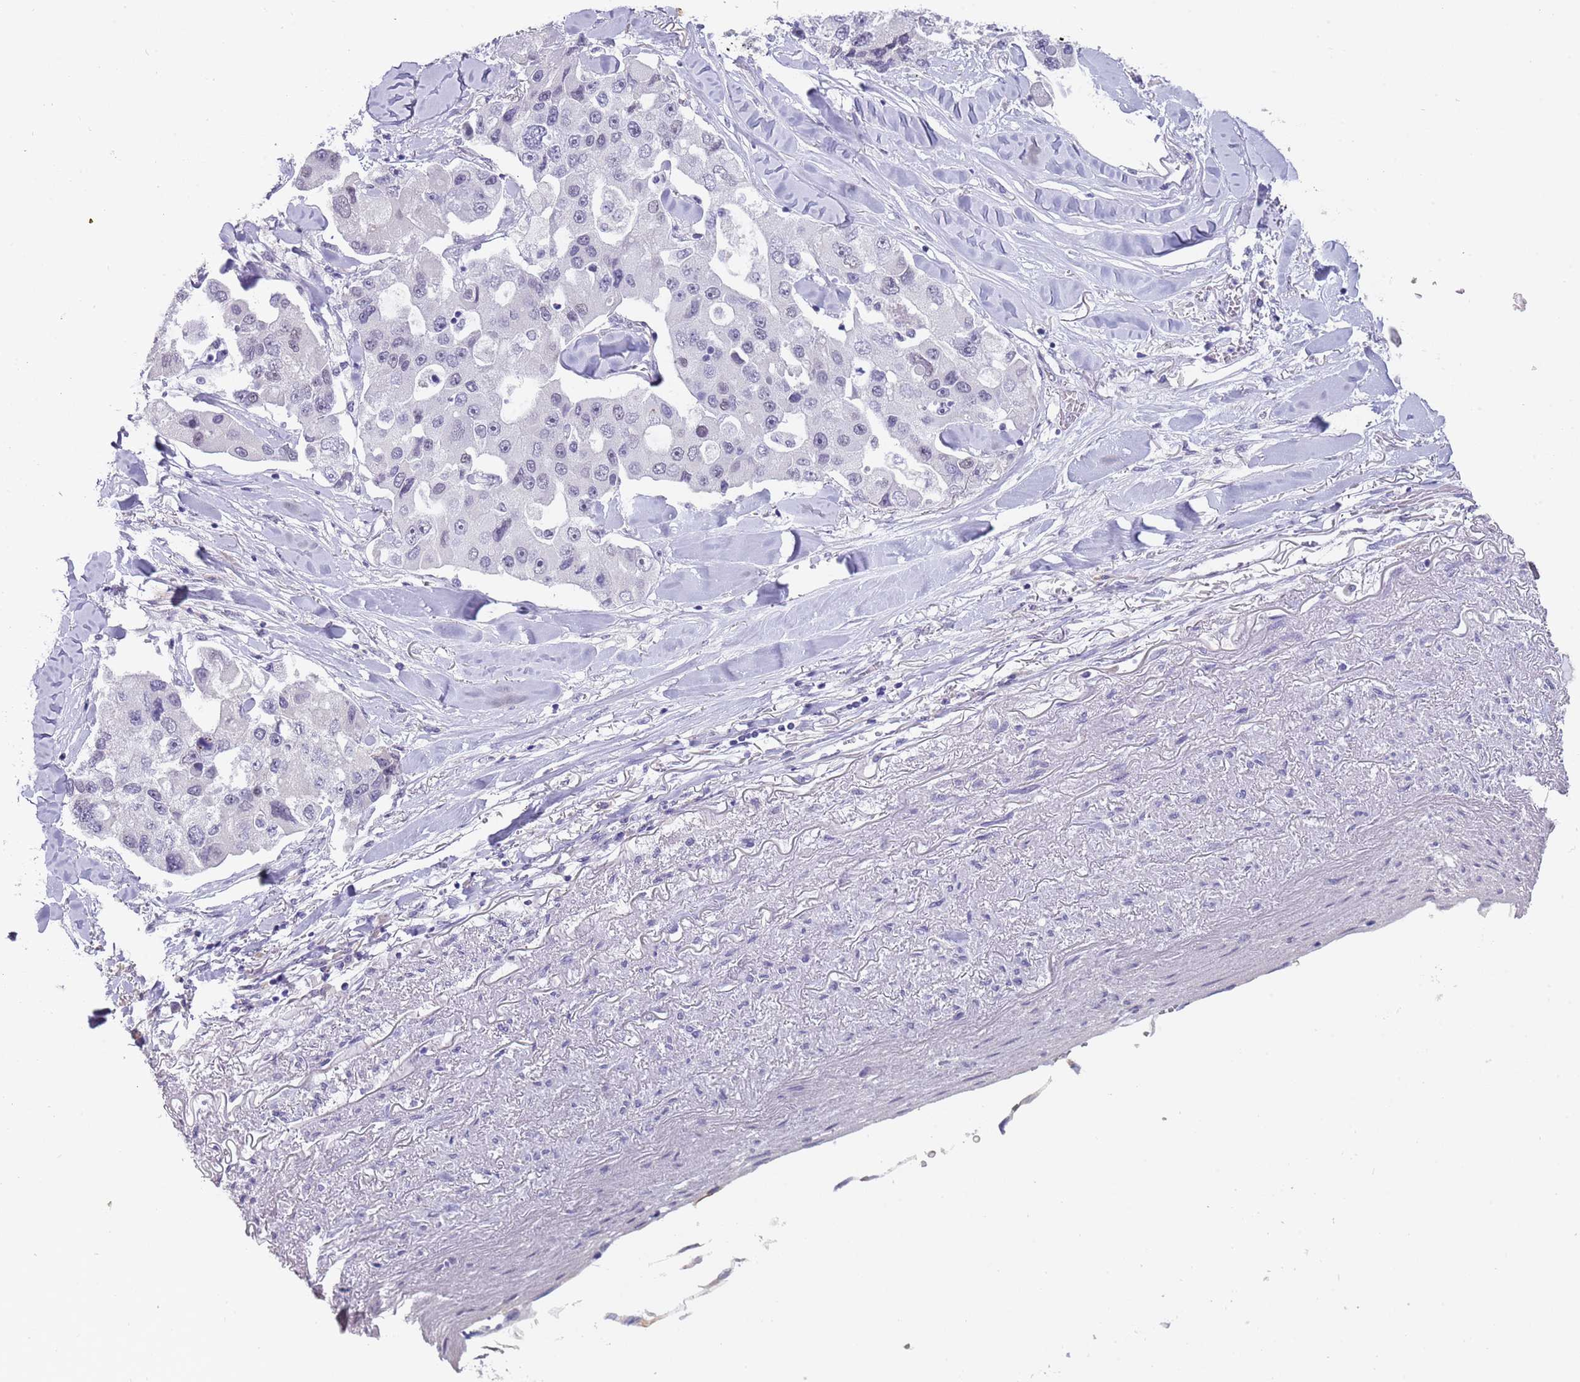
{"staining": {"intensity": "negative", "quantity": "none", "location": "none"}, "tissue": "lung cancer", "cell_type": "Tumor cells", "image_type": "cancer", "snomed": [{"axis": "morphology", "description": "Adenocarcinoma, NOS"}, {"axis": "topography", "description": "Lung"}], "caption": "This photomicrograph is of adenocarcinoma (lung) stained with immunohistochemistry (IHC) to label a protein in brown with the nuclei are counter-stained blue. There is no expression in tumor cells.", "gene": "NBPF3", "patient": {"sex": "female", "age": 54}}